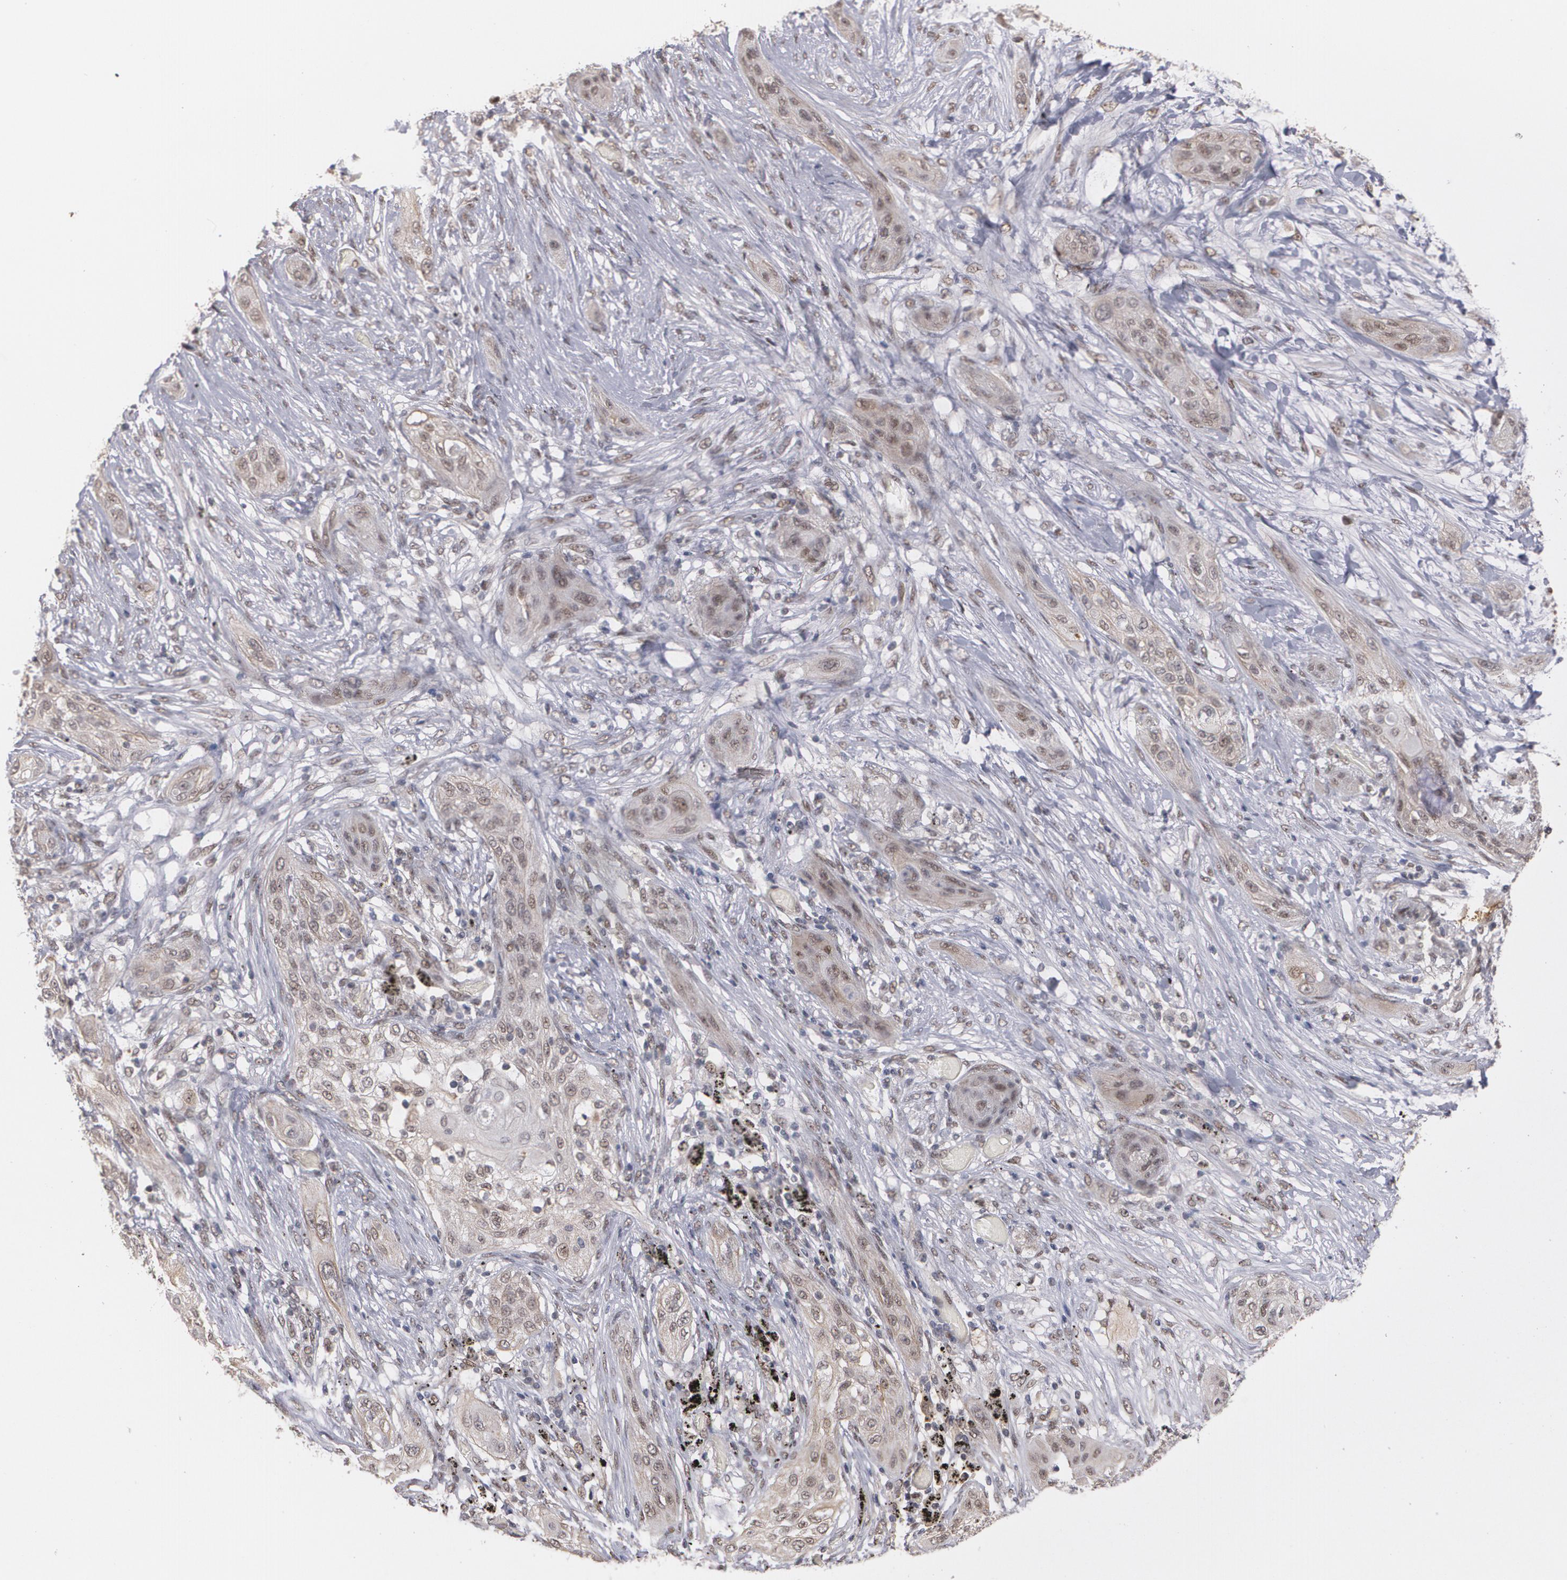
{"staining": {"intensity": "weak", "quantity": "<25%", "location": "nuclear"}, "tissue": "lung cancer", "cell_type": "Tumor cells", "image_type": "cancer", "snomed": [{"axis": "morphology", "description": "Squamous cell carcinoma, NOS"}, {"axis": "topography", "description": "Lung"}], "caption": "An image of human lung cancer (squamous cell carcinoma) is negative for staining in tumor cells.", "gene": "ZNF234", "patient": {"sex": "female", "age": 47}}